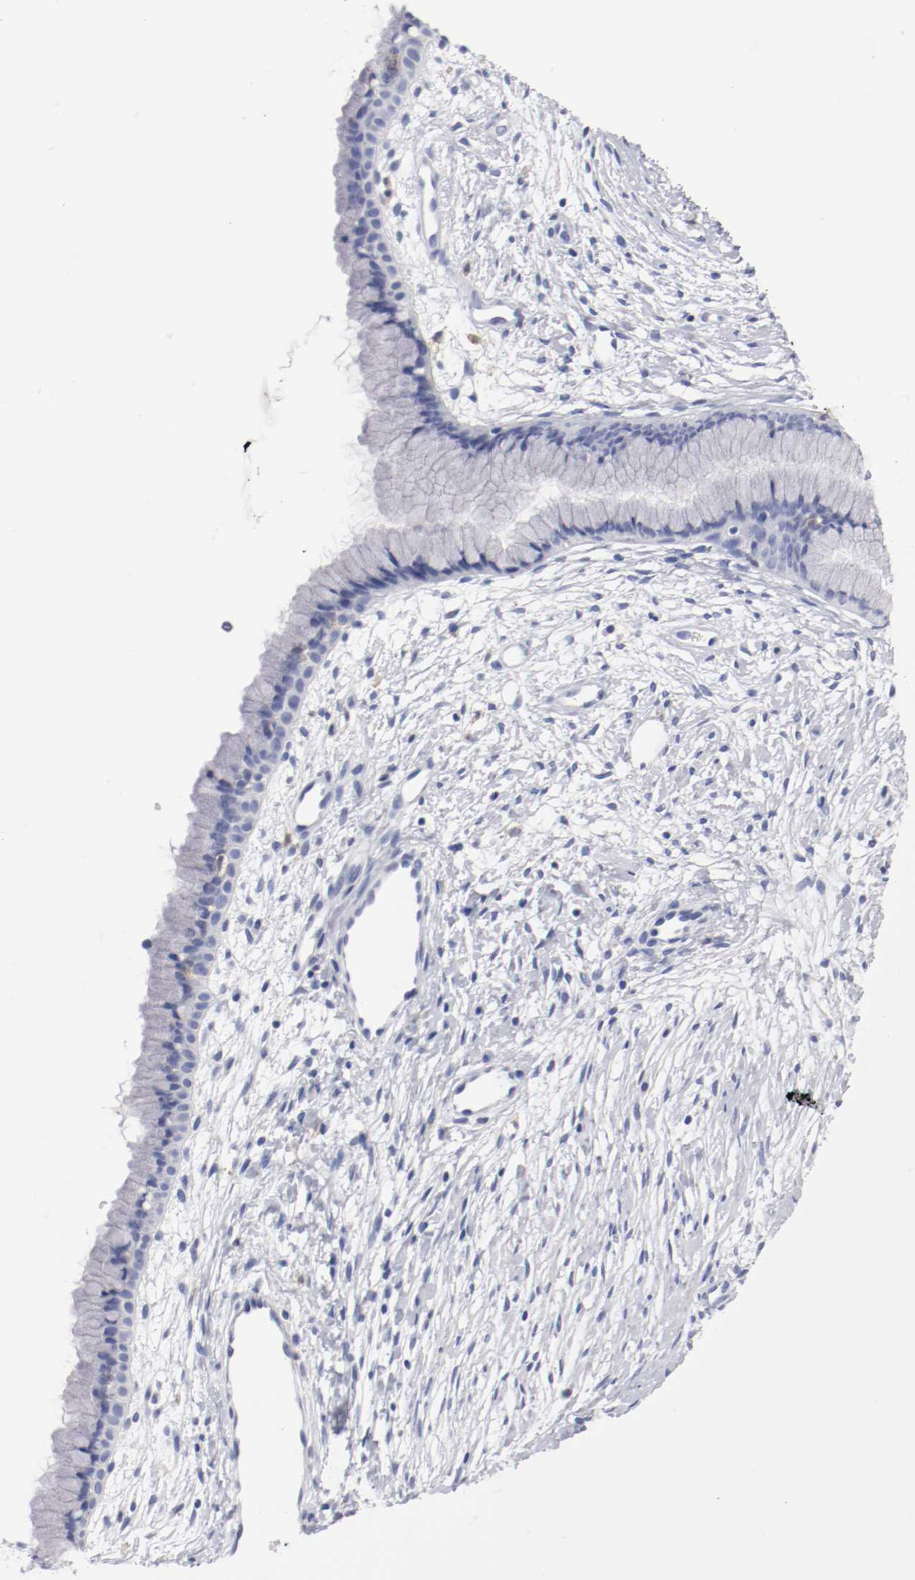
{"staining": {"intensity": "negative", "quantity": "none", "location": "none"}, "tissue": "cervix", "cell_type": "Glandular cells", "image_type": "normal", "snomed": [{"axis": "morphology", "description": "Normal tissue, NOS"}, {"axis": "topography", "description": "Cervix"}], "caption": "A high-resolution micrograph shows immunohistochemistry staining of unremarkable cervix, which exhibits no significant positivity in glandular cells.", "gene": "ITGAX", "patient": {"sex": "female", "age": 39}}